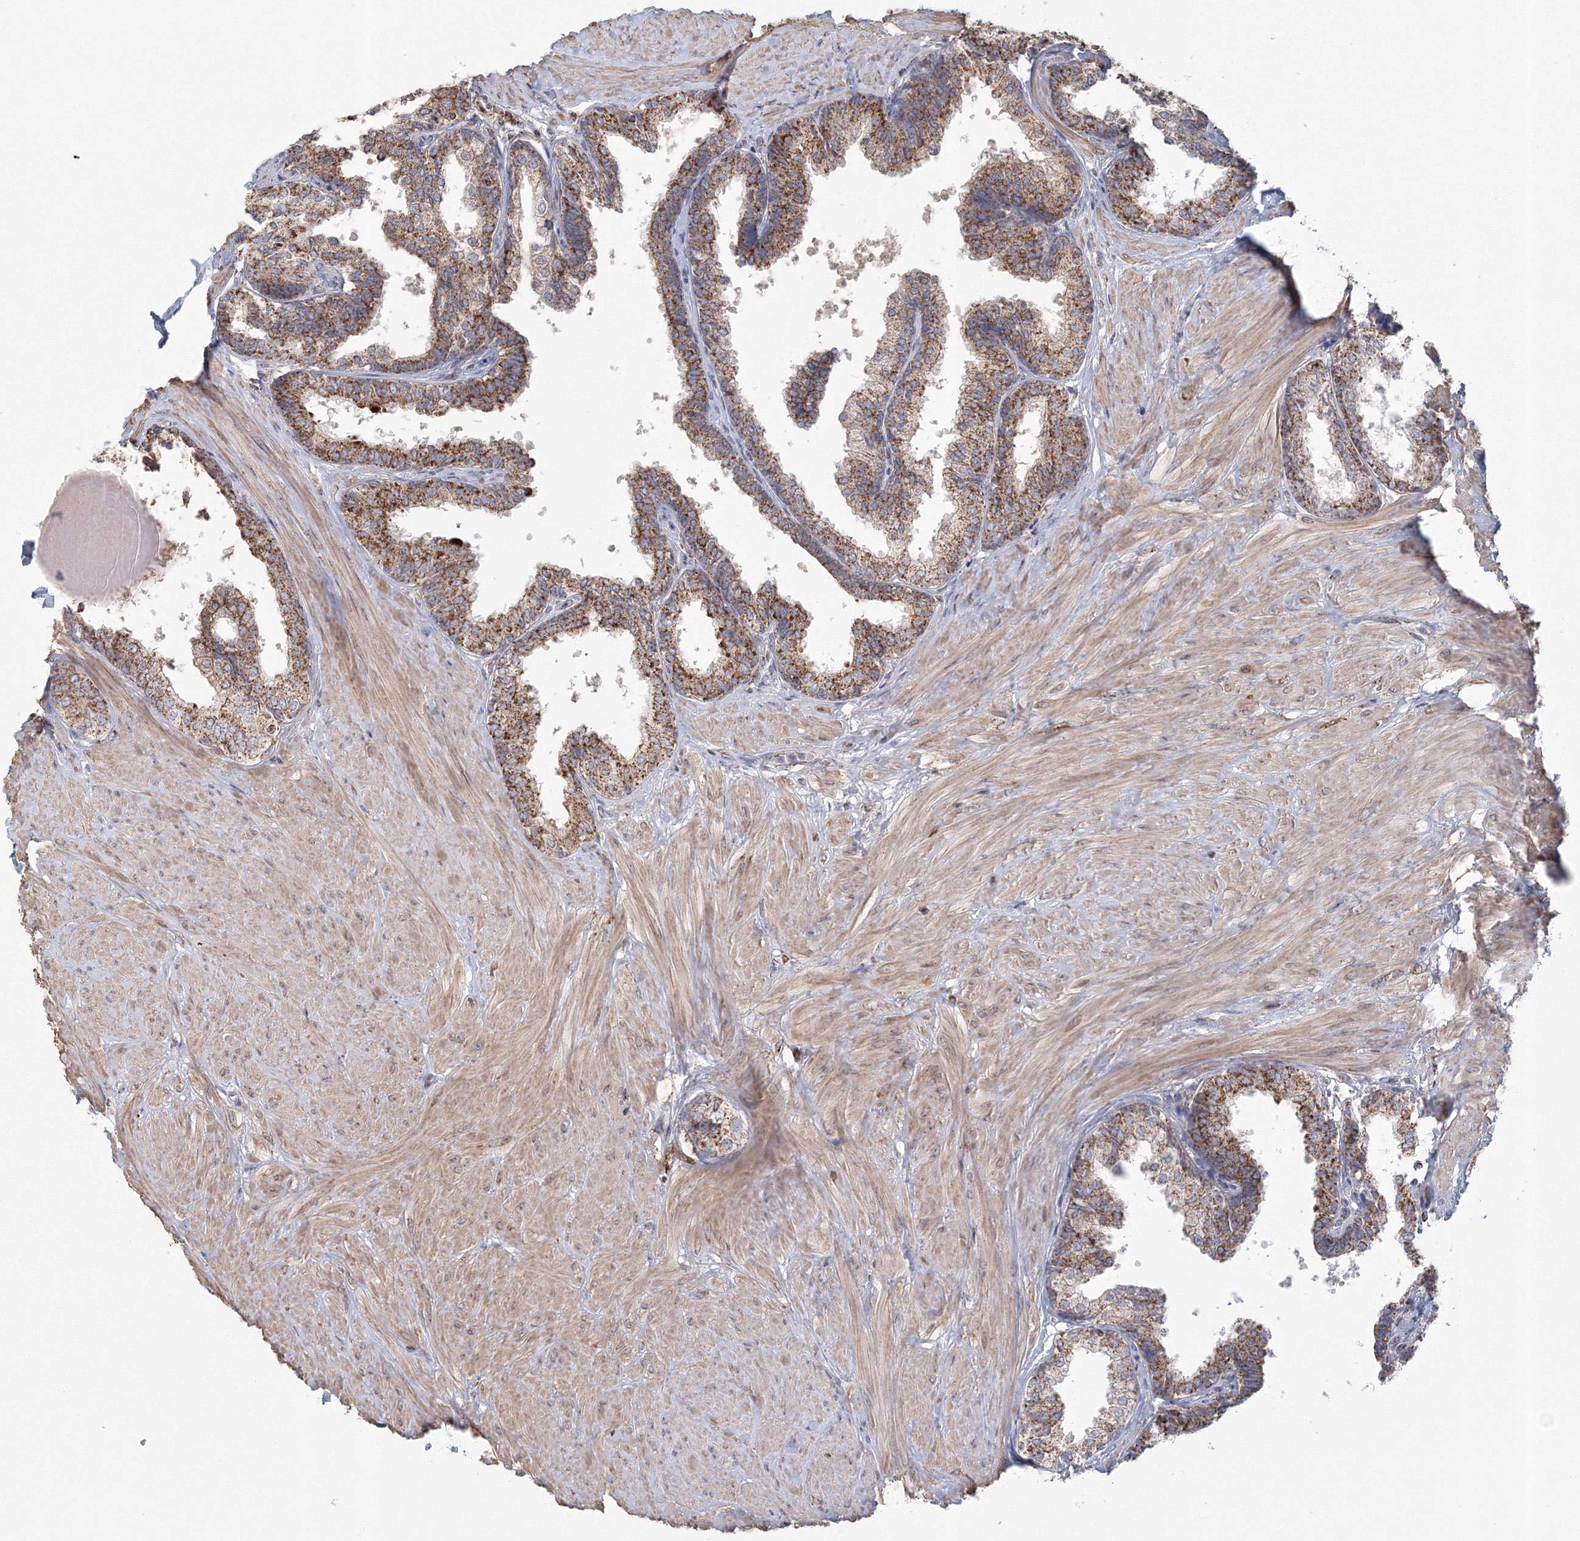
{"staining": {"intensity": "moderate", "quantity": "25%-75%", "location": "cytoplasmic/membranous"}, "tissue": "prostate", "cell_type": "Glandular cells", "image_type": "normal", "snomed": [{"axis": "morphology", "description": "Normal tissue, NOS"}, {"axis": "topography", "description": "Prostate"}], "caption": "An immunohistochemistry photomicrograph of benign tissue is shown. Protein staining in brown labels moderate cytoplasmic/membranous positivity in prostate within glandular cells.", "gene": "GRPEL1", "patient": {"sex": "male", "age": 48}}